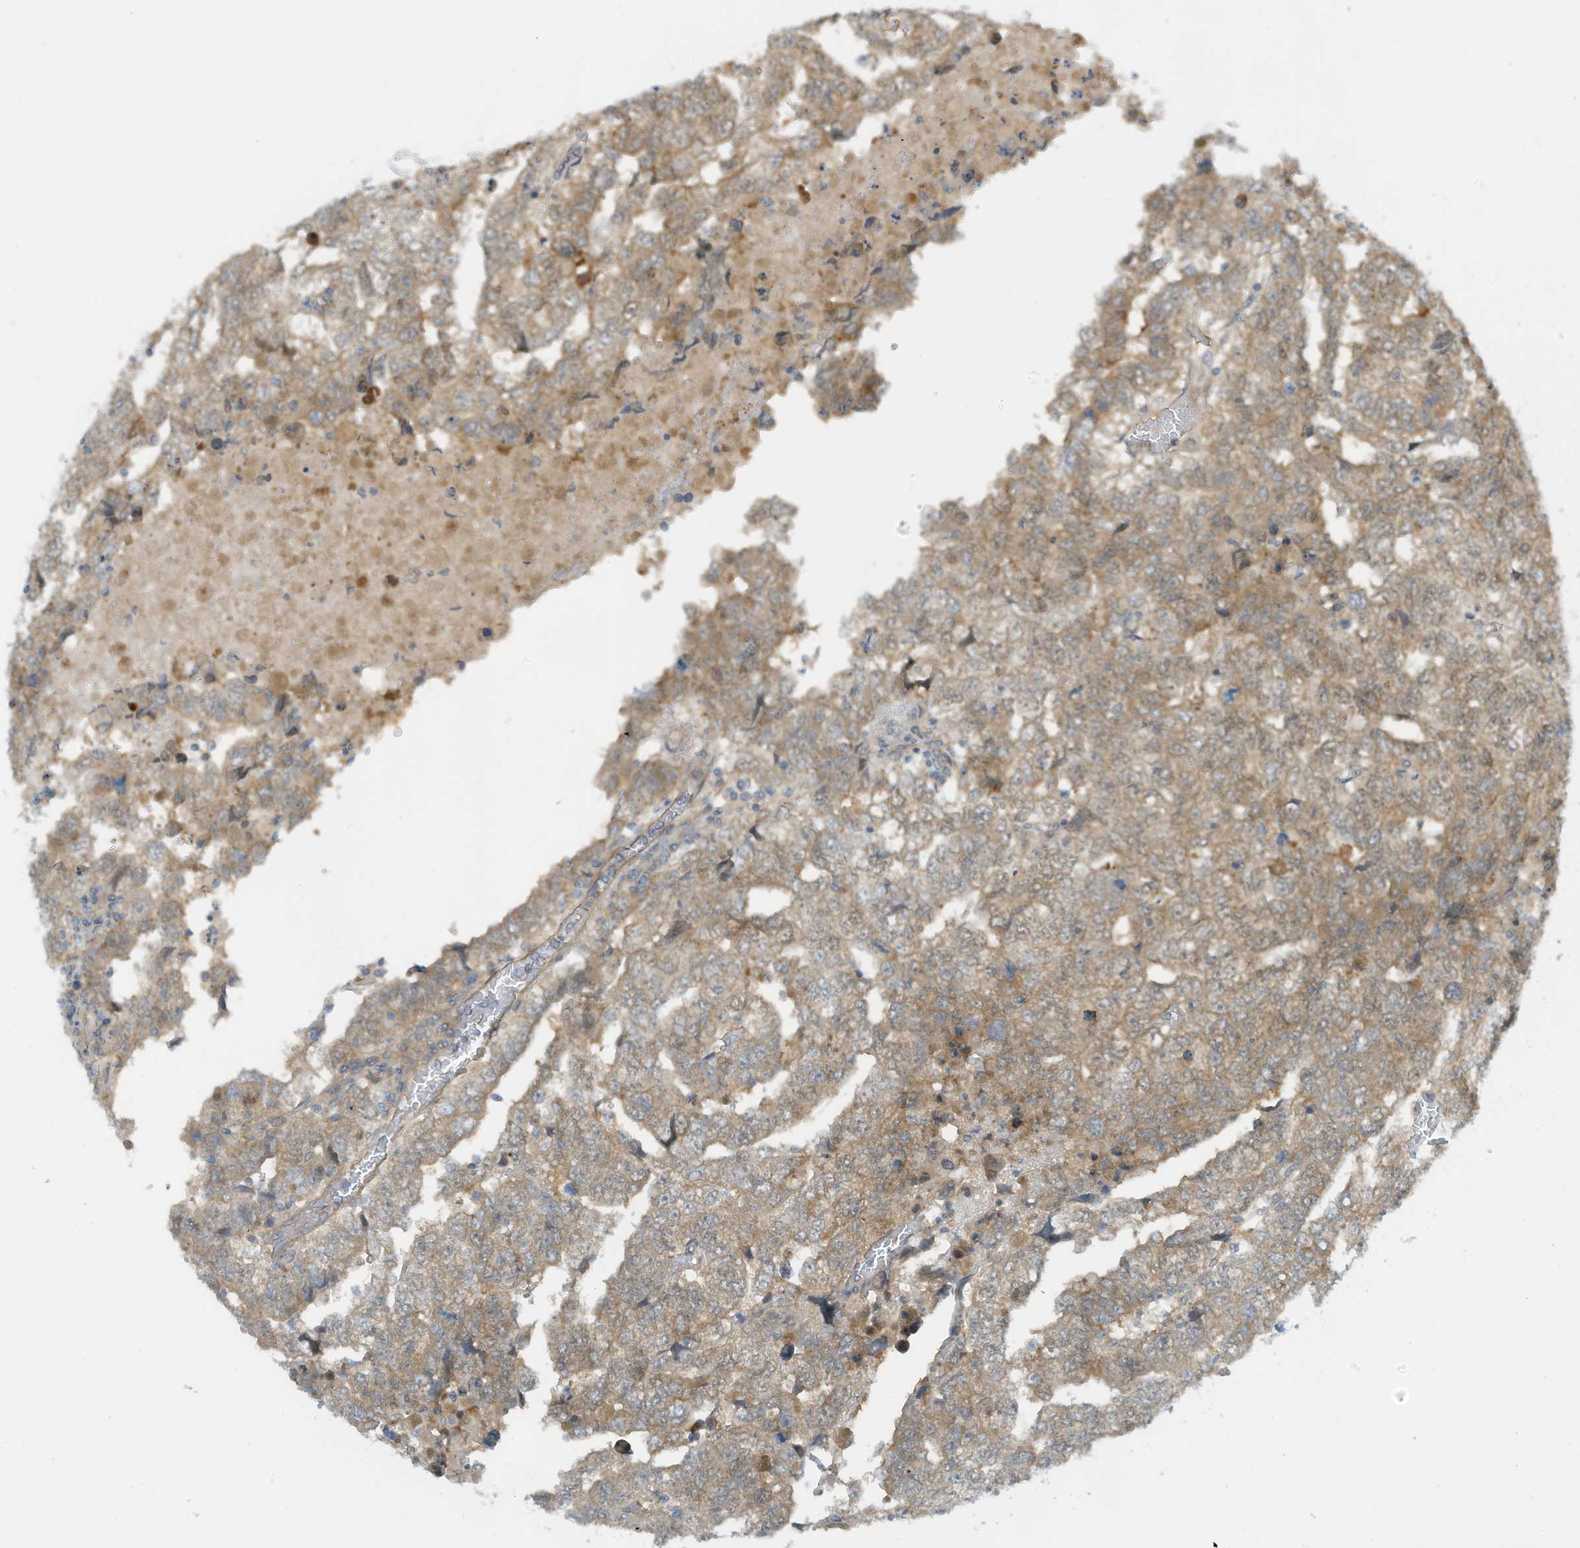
{"staining": {"intensity": "weak", "quantity": ">75%", "location": "cytoplasmic/membranous"}, "tissue": "testis cancer", "cell_type": "Tumor cells", "image_type": "cancer", "snomed": [{"axis": "morphology", "description": "Carcinoma, Embryonal, NOS"}, {"axis": "topography", "description": "Testis"}], "caption": "An immunohistochemistry (IHC) image of neoplastic tissue is shown. Protein staining in brown highlights weak cytoplasmic/membranous positivity in testis cancer (embryonal carcinoma) within tumor cells.", "gene": "FSD1L", "patient": {"sex": "male", "age": 36}}